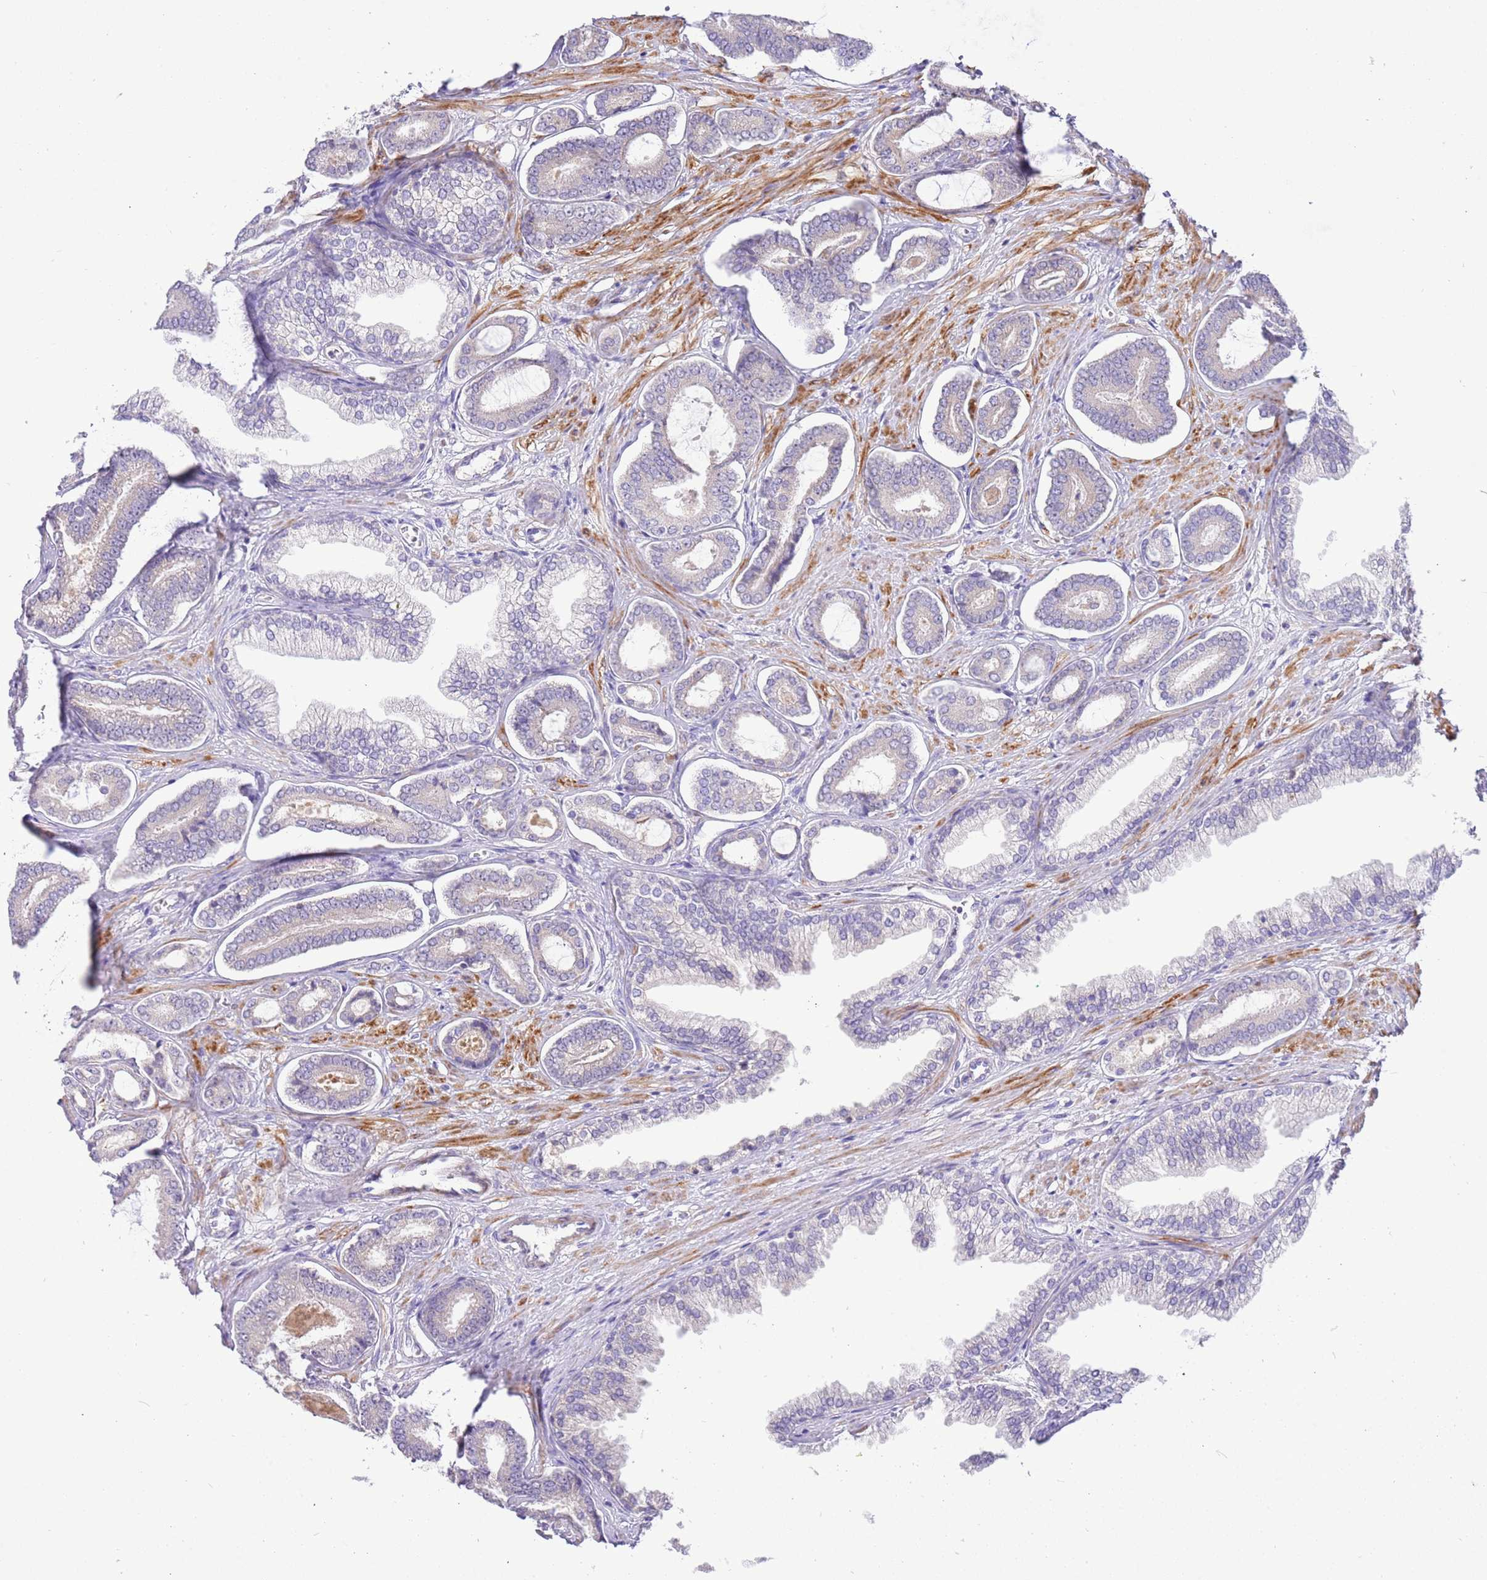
{"staining": {"intensity": "negative", "quantity": "none", "location": "none"}, "tissue": "prostate cancer", "cell_type": "Tumor cells", "image_type": "cancer", "snomed": [{"axis": "morphology", "description": "Adenocarcinoma, NOS"}, {"axis": "topography", "description": "Prostate and seminal vesicle, NOS"}], "caption": "High magnification brightfield microscopy of prostate cancer (adenocarcinoma) stained with DAB (brown) and counterstained with hematoxylin (blue): tumor cells show no significant positivity.", "gene": "GLCE", "patient": {"sex": "male", "age": 76}}